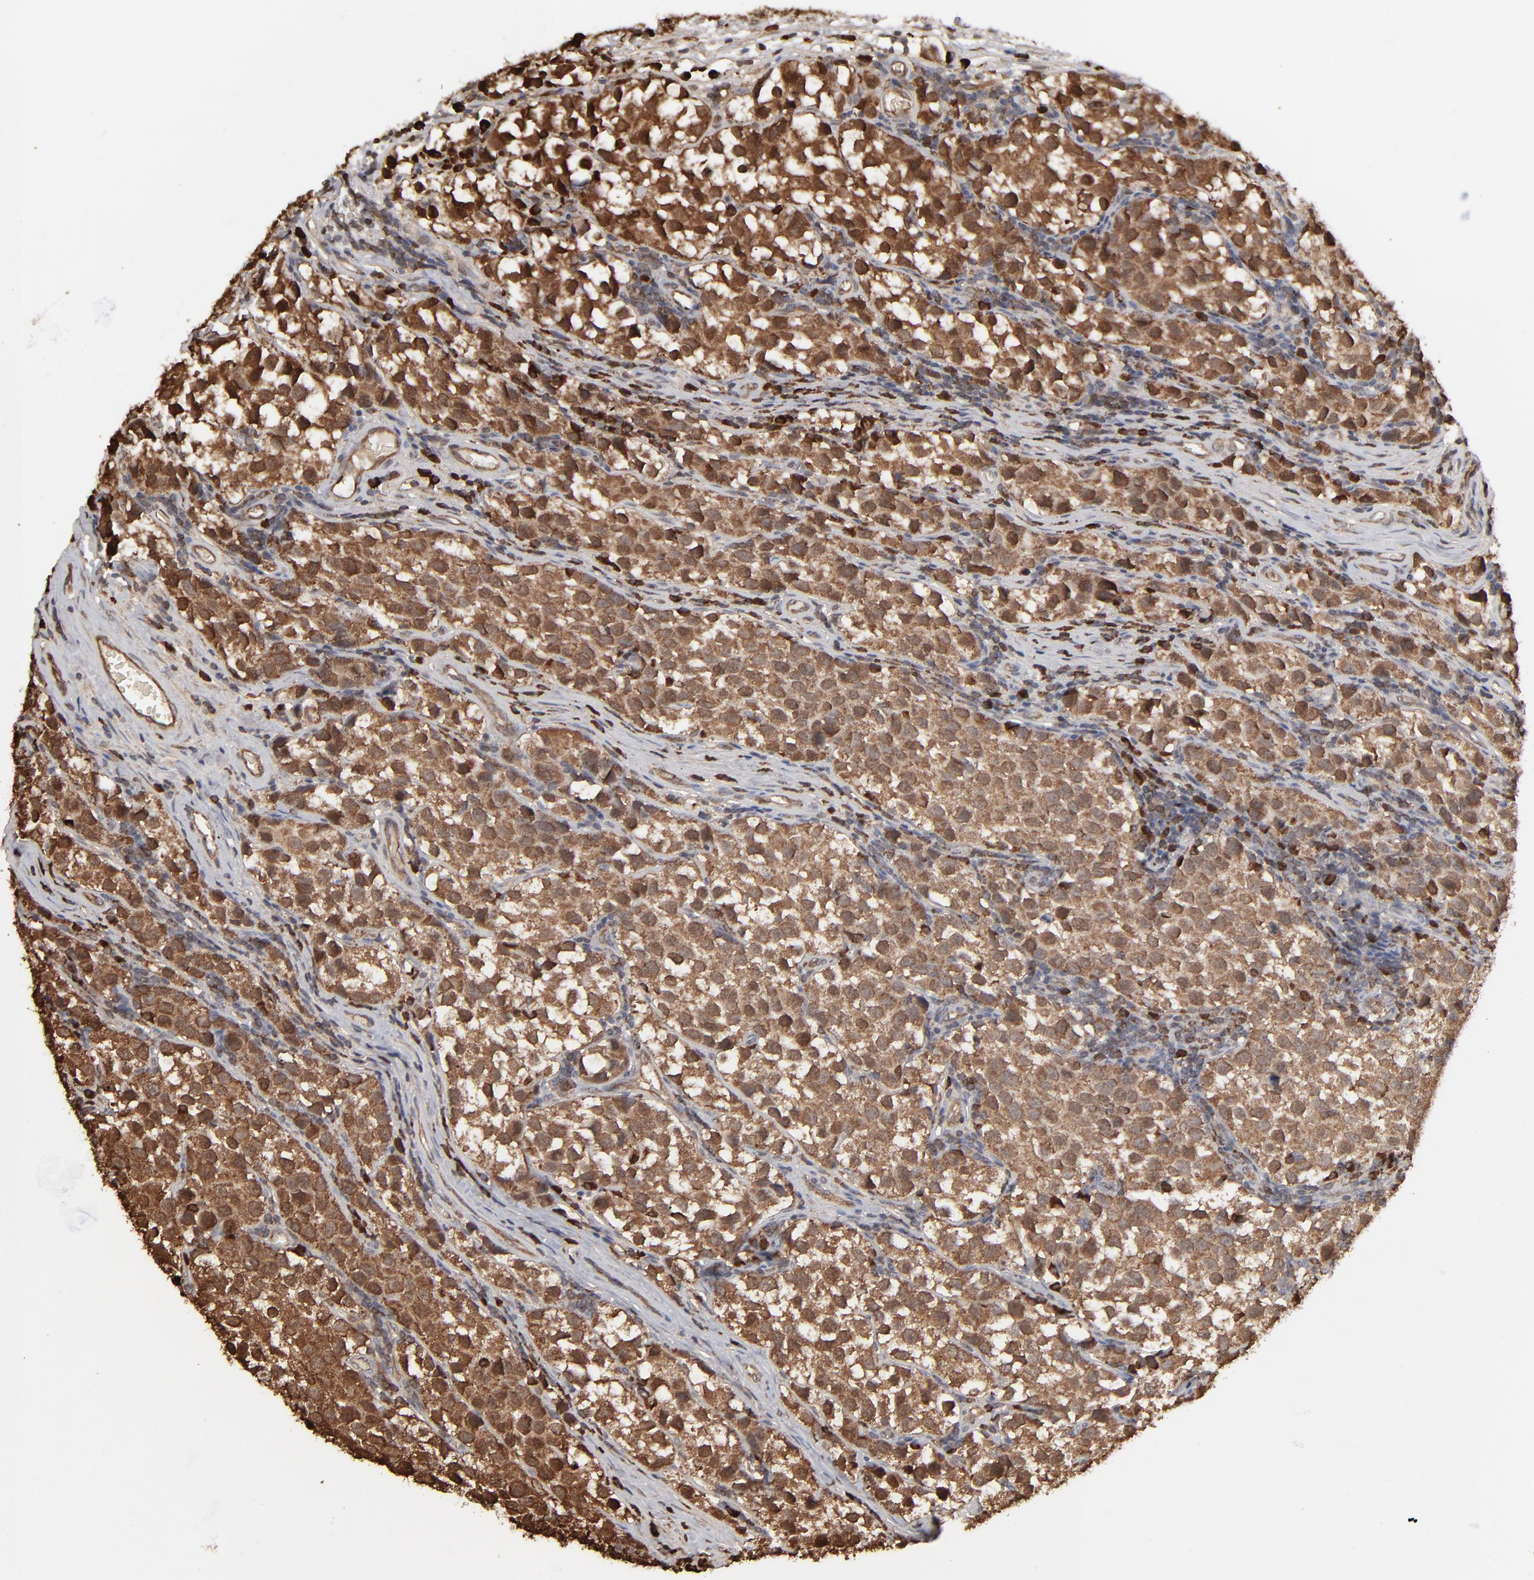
{"staining": {"intensity": "strong", "quantity": ">75%", "location": "cytoplasmic/membranous"}, "tissue": "testis cancer", "cell_type": "Tumor cells", "image_type": "cancer", "snomed": [{"axis": "morphology", "description": "Seminoma, NOS"}, {"axis": "topography", "description": "Testis"}], "caption": "Immunohistochemistry micrograph of neoplastic tissue: human testis seminoma stained using immunohistochemistry (IHC) shows high levels of strong protein expression localized specifically in the cytoplasmic/membranous of tumor cells, appearing as a cytoplasmic/membranous brown color.", "gene": "NME1-NME2", "patient": {"sex": "male", "age": 39}}